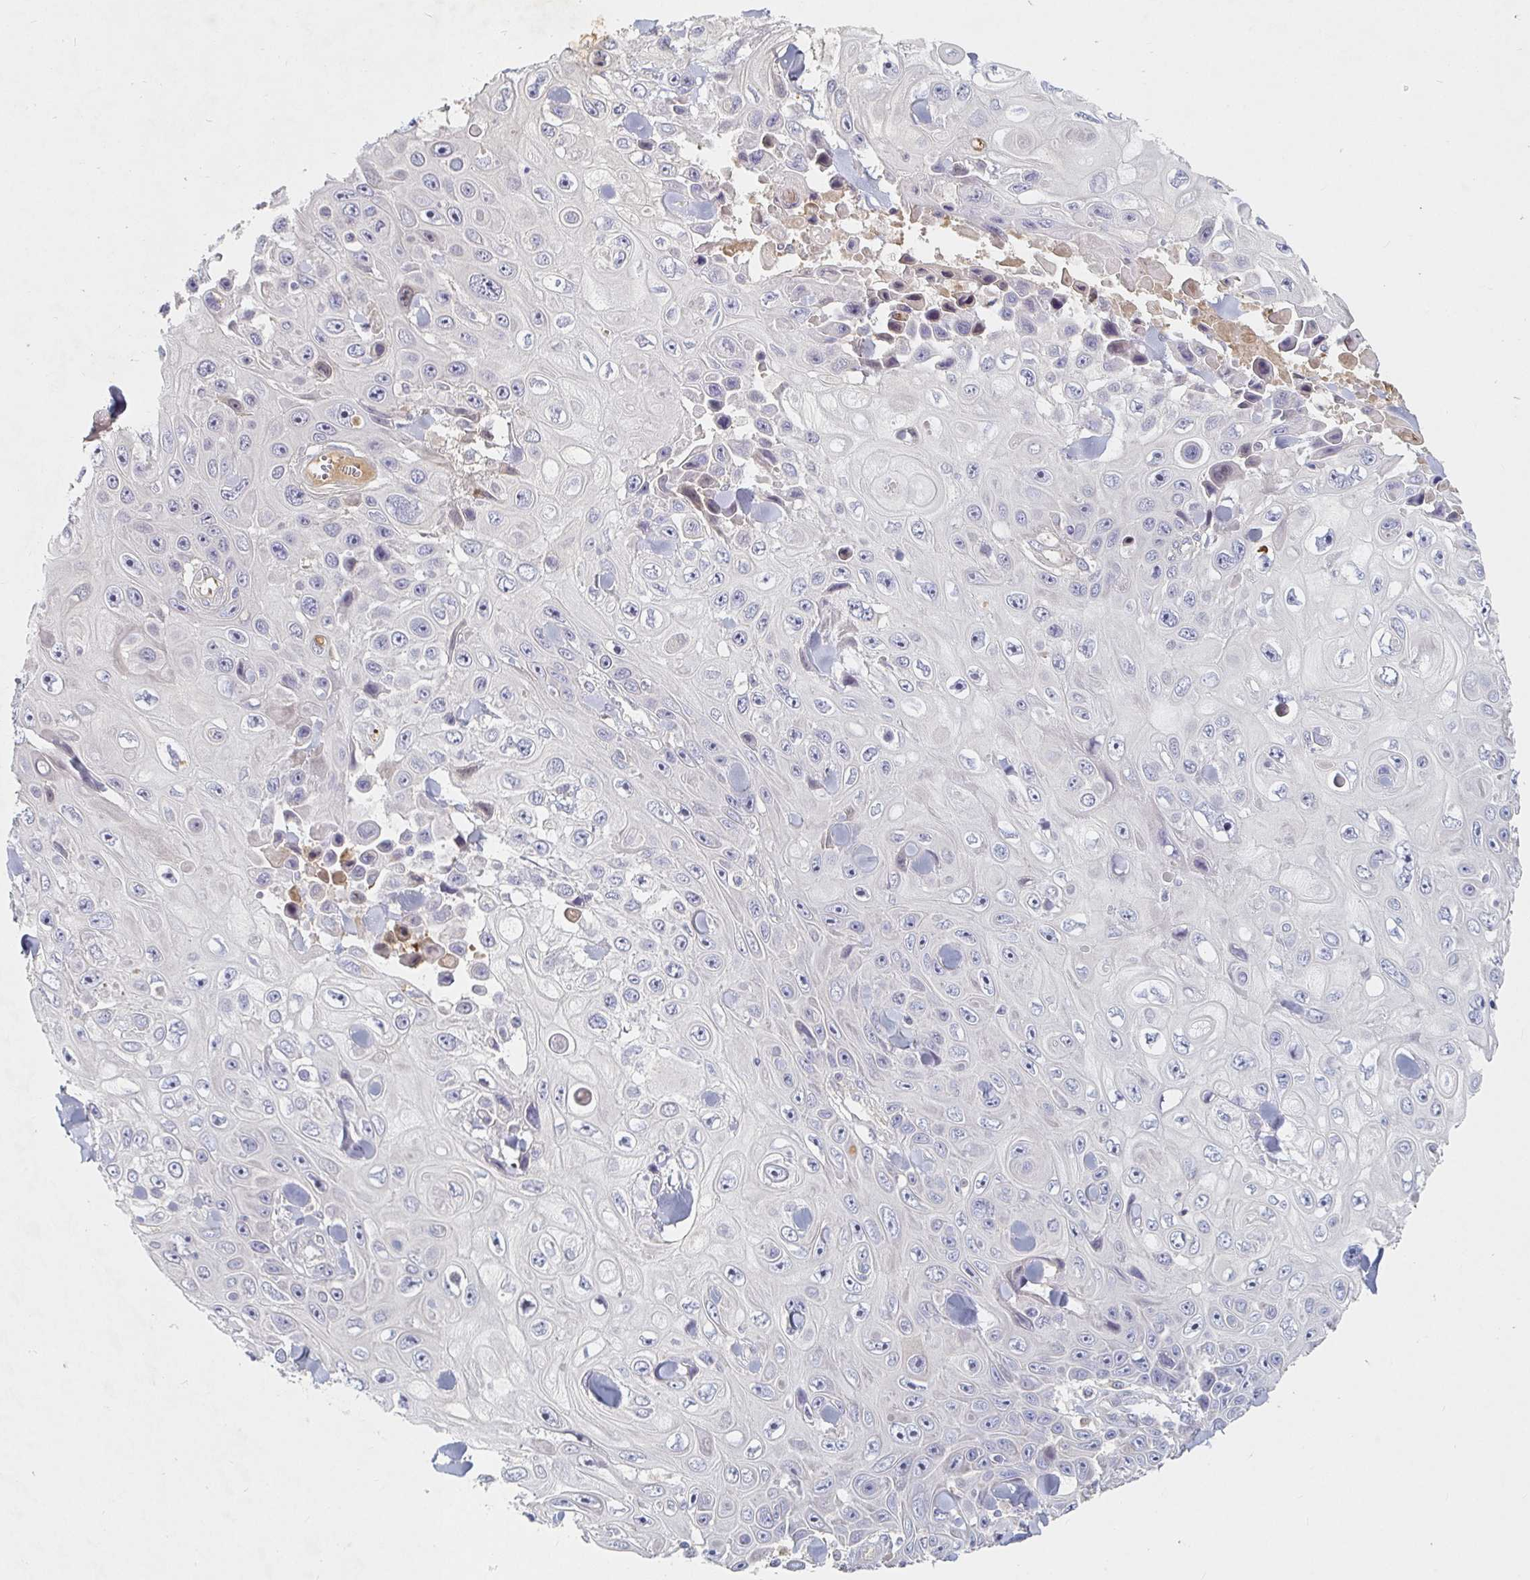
{"staining": {"intensity": "negative", "quantity": "none", "location": "none"}, "tissue": "skin cancer", "cell_type": "Tumor cells", "image_type": "cancer", "snomed": [{"axis": "morphology", "description": "Squamous cell carcinoma, NOS"}, {"axis": "topography", "description": "Skin"}], "caption": "Immunohistochemical staining of skin squamous cell carcinoma displays no significant expression in tumor cells.", "gene": "NME9", "patient": {"sex": "male", "age": 82}}